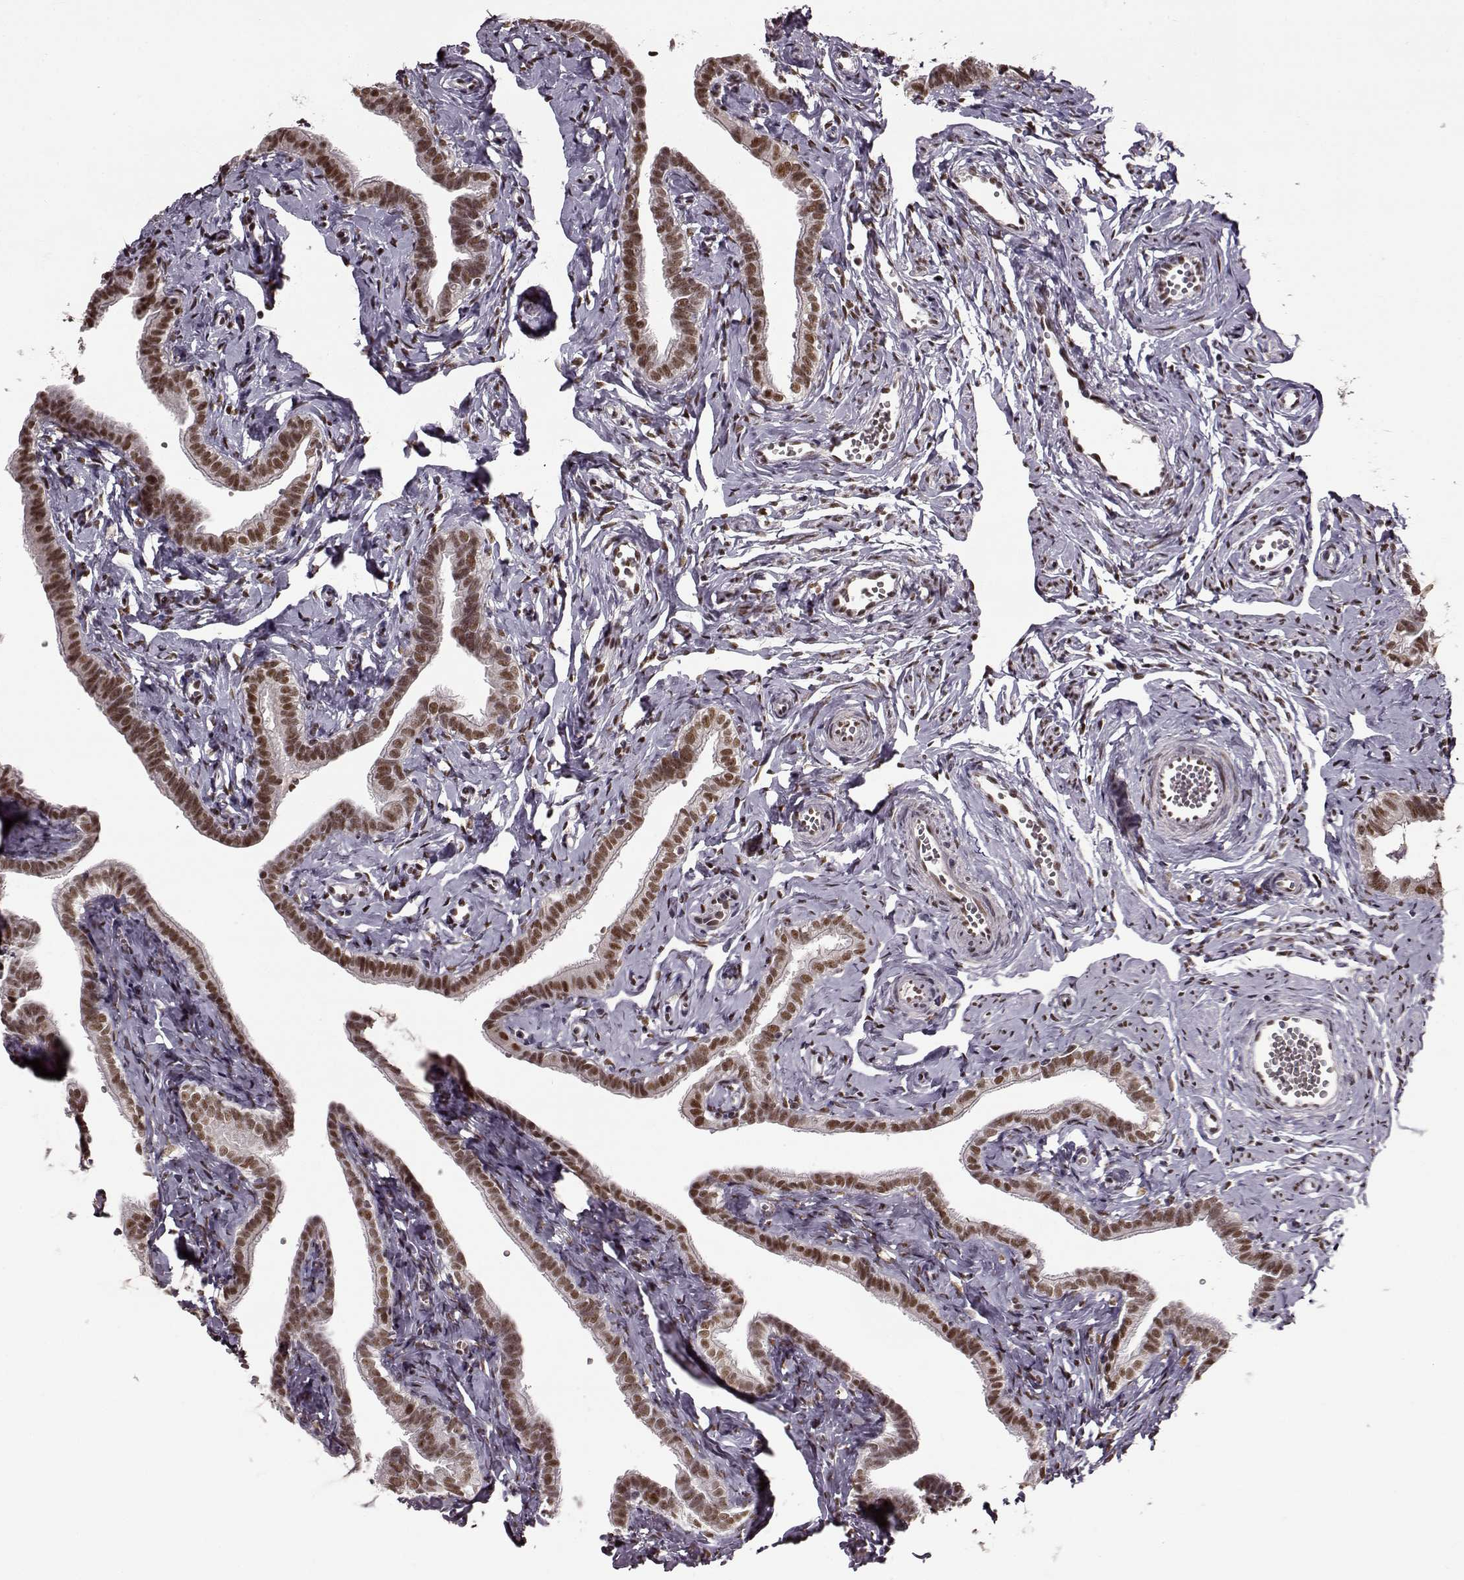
{"staining": {"intensity": "moderate", "quantity": ">75%", "location": "nuclear"}, "tissue": "fallopian tube", "cell_type": "Glandular cells", "image_type": "normal", "snomed": [{"axis": "morphology", "description": "Normal tissue, NOS"}, {"axis": "topography", "description": "Fallopian tube"}], "caption": "This is a histology image of immunohistochemistry staining of benign fallopian tube, which shows moderate staining in the nuclear of glandular cells.", "gene": "FTO", "patient": {"sex": "female", "age": 41}}